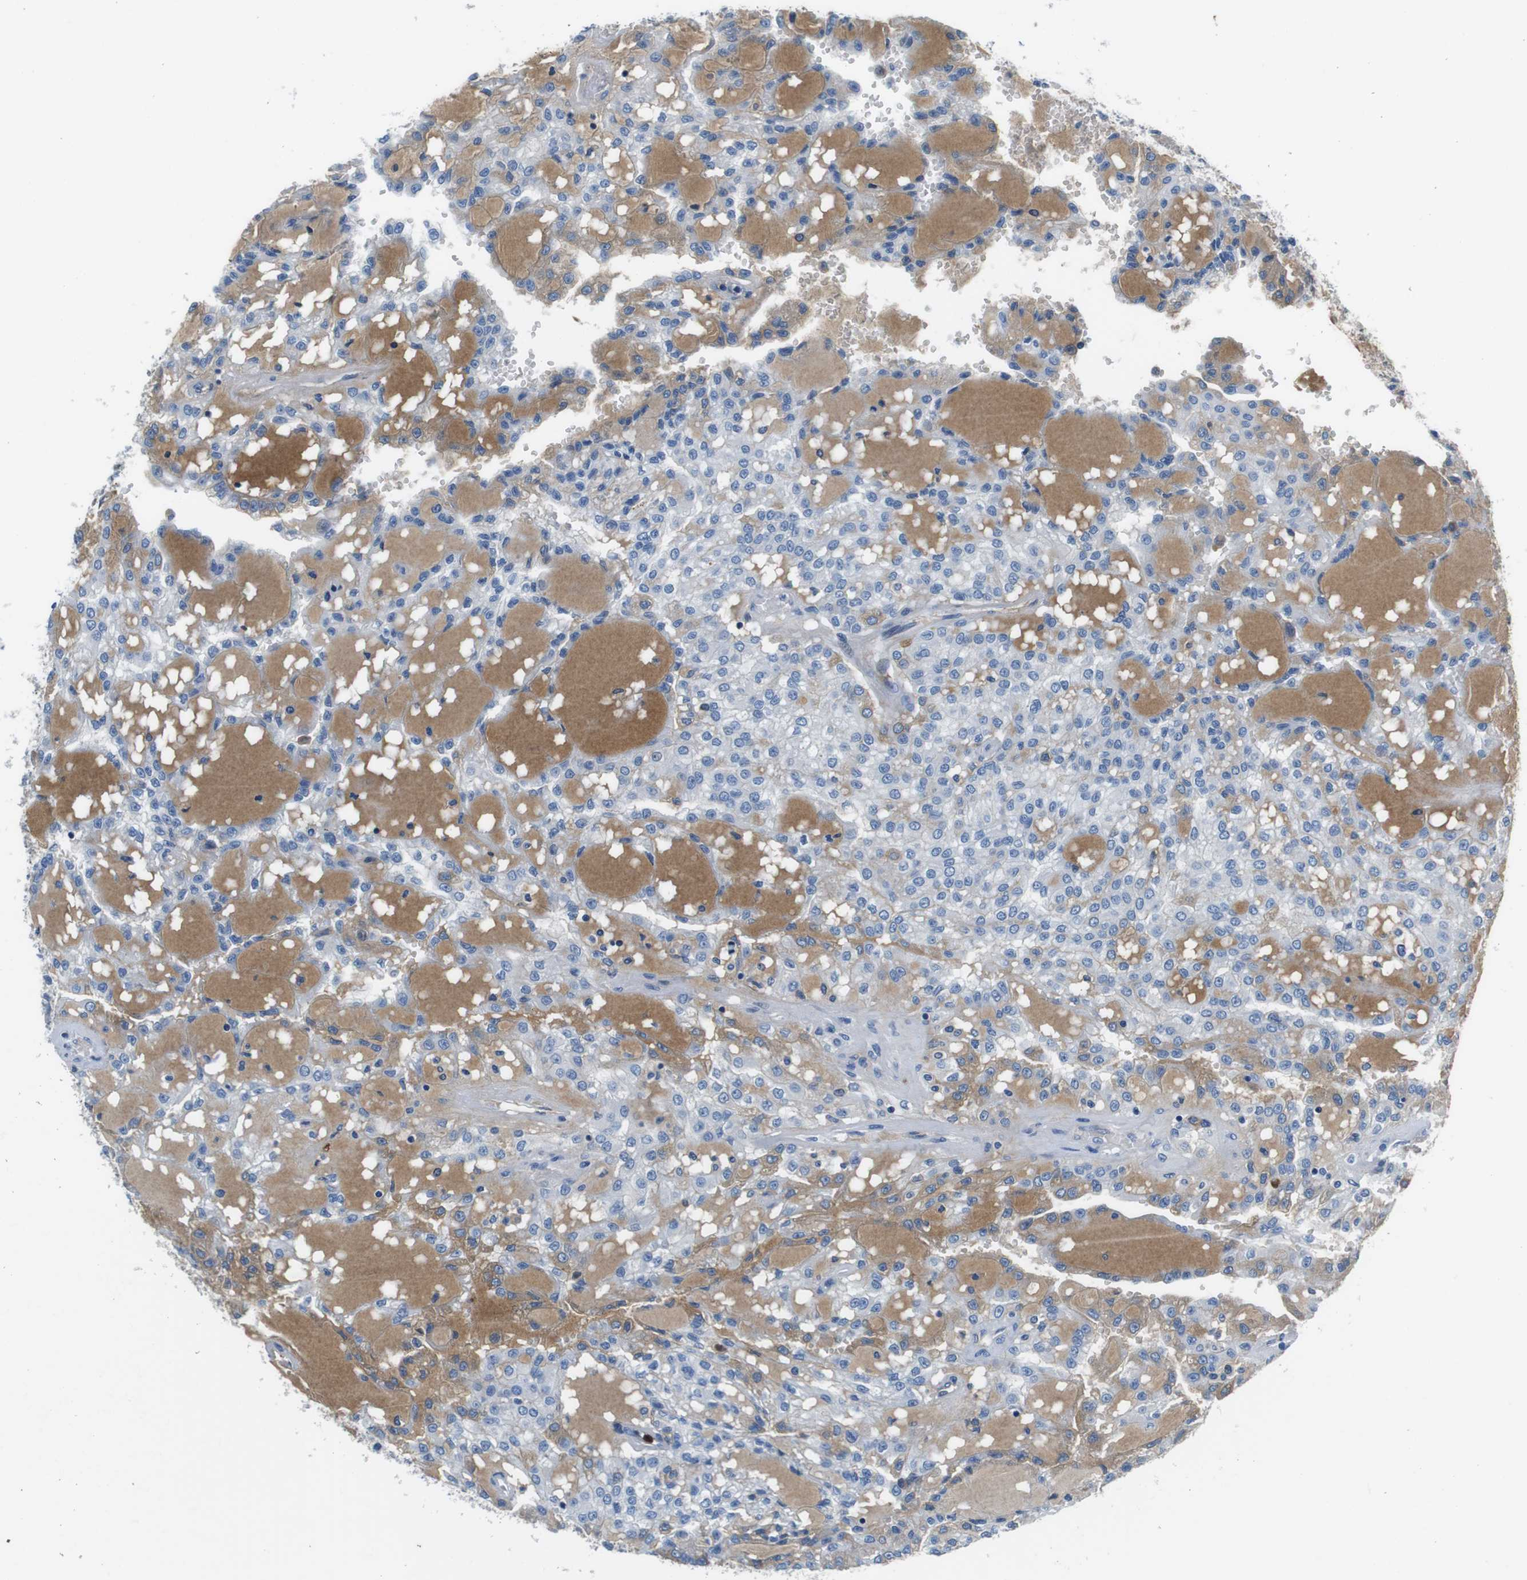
{"staining": {"intensity": "negative", "quantity": "none", "location": "none"}, "tissue": "renal cancer", "cell_type": "Tumor cells", "image_type": "cancer", "snomed": [{"axis": "morphology", "description": "Adenocarcinoma, NOS"}, {"axis": "topography", "description": "Kidney"}], "caption": "Image shows no protein staining in tumor cells of adenocarcinoma (renal) tissue. (Stains: DAB (3,3'-diaminobenzidine) immunohistochemistry with hematoxylin counter stain, Microscopy: brightfield microscopy at high magnification).", "gene": "IGKC", "patient": {"sex": "male", "age": 63}}